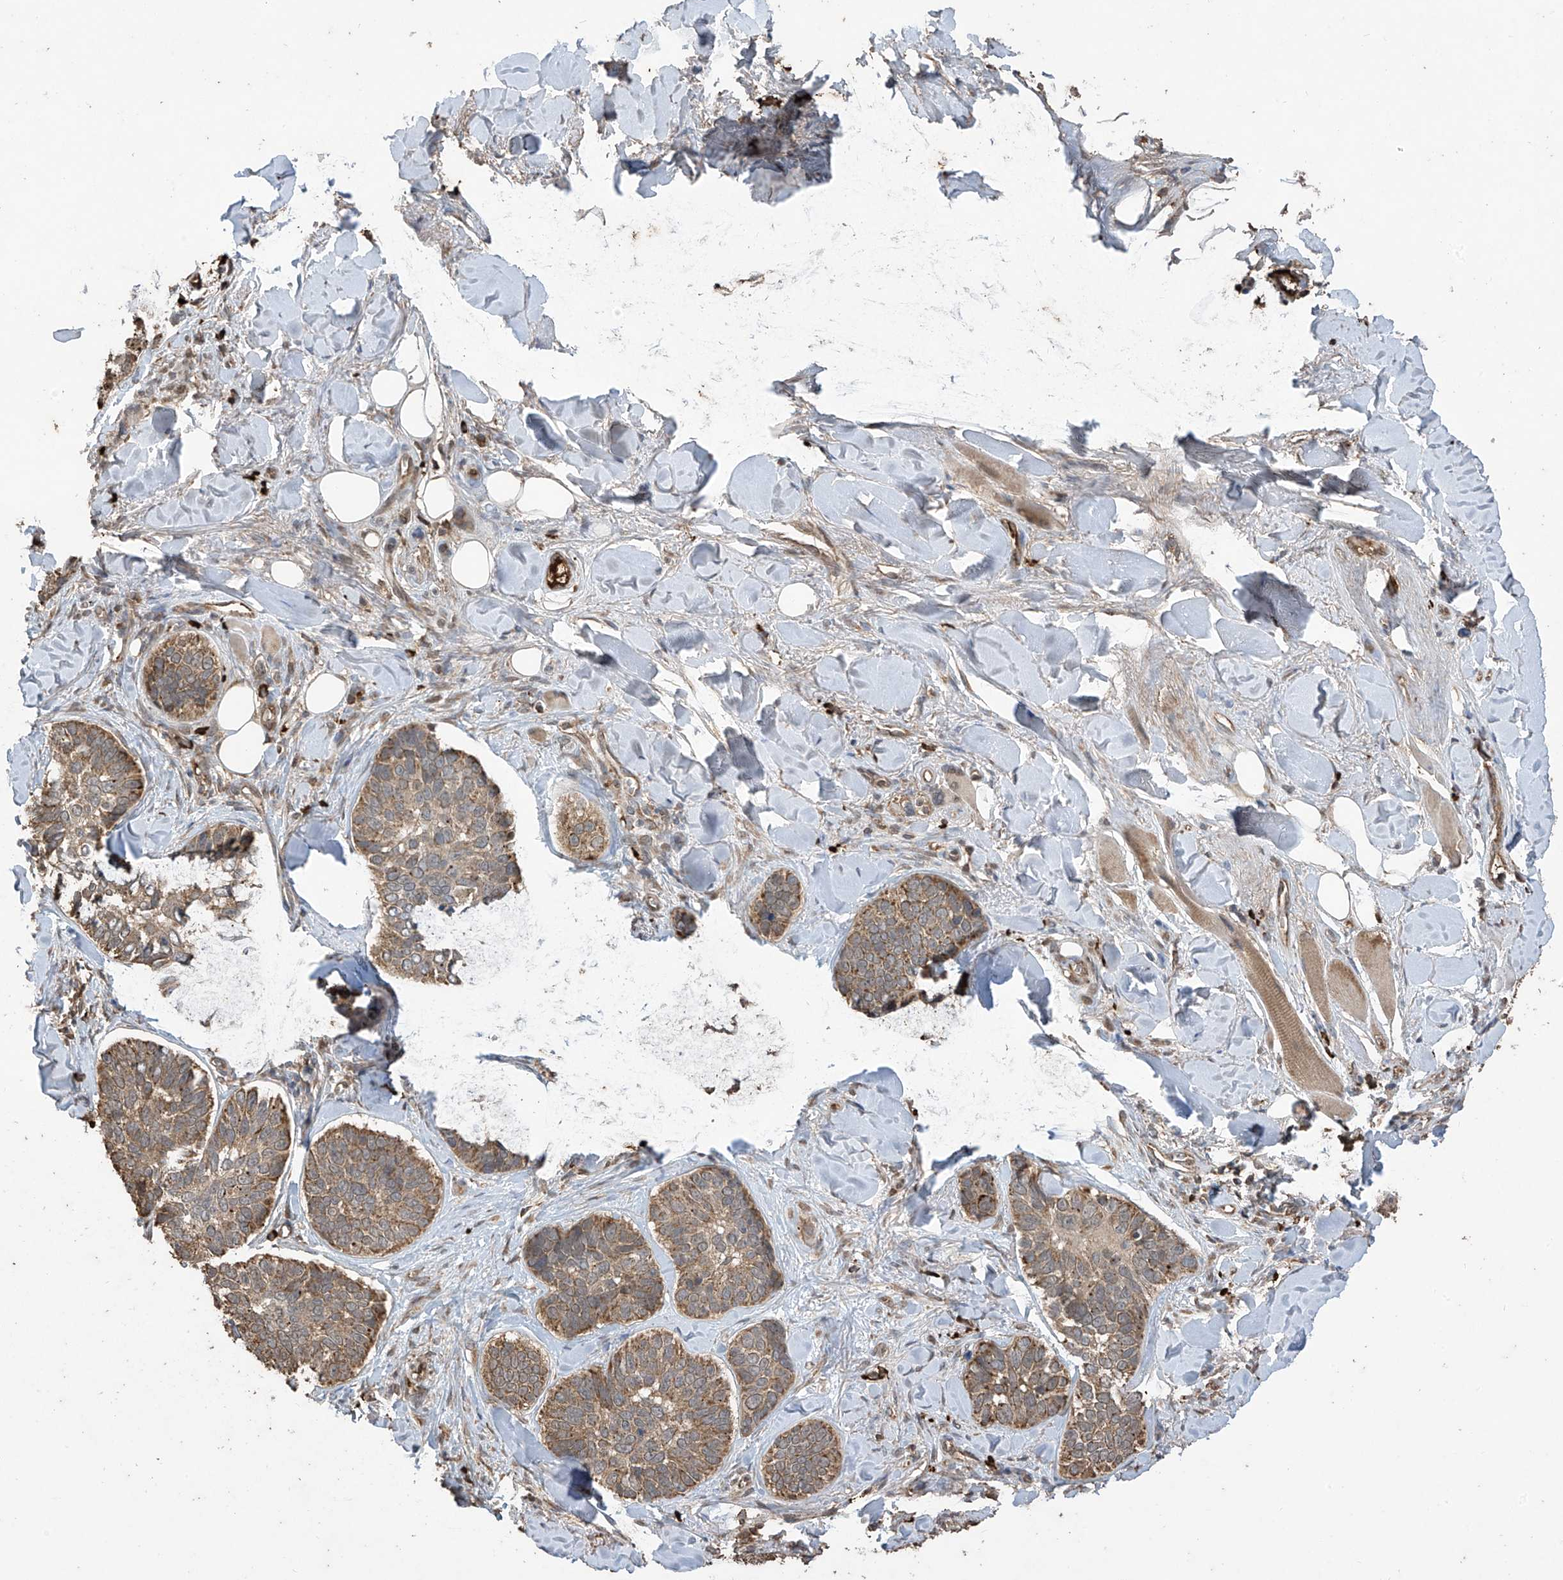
{"staining": {"intensity": "moderate", "quantity": ">75%", "location": "cytoplasmic/membranous"}, "tissue": "skin cancer", "cell_type": "Tumor cells", "image_type": "cancer", "snomed": [{"axis": "morphology", "description": "Basal cell carcinoma"}, {"axis": "topography", "description": "Skin"}], "caption": "Moderate cytoplasmic/membranous expression is appreciated in about >75% of tumor cells in basal cell carcinoma (skin). (brown staining indicates protein expression, while blue staining denotes nuclei).", "gene": "PNPT1", "patient": {"sex": "male", "age": 62}}